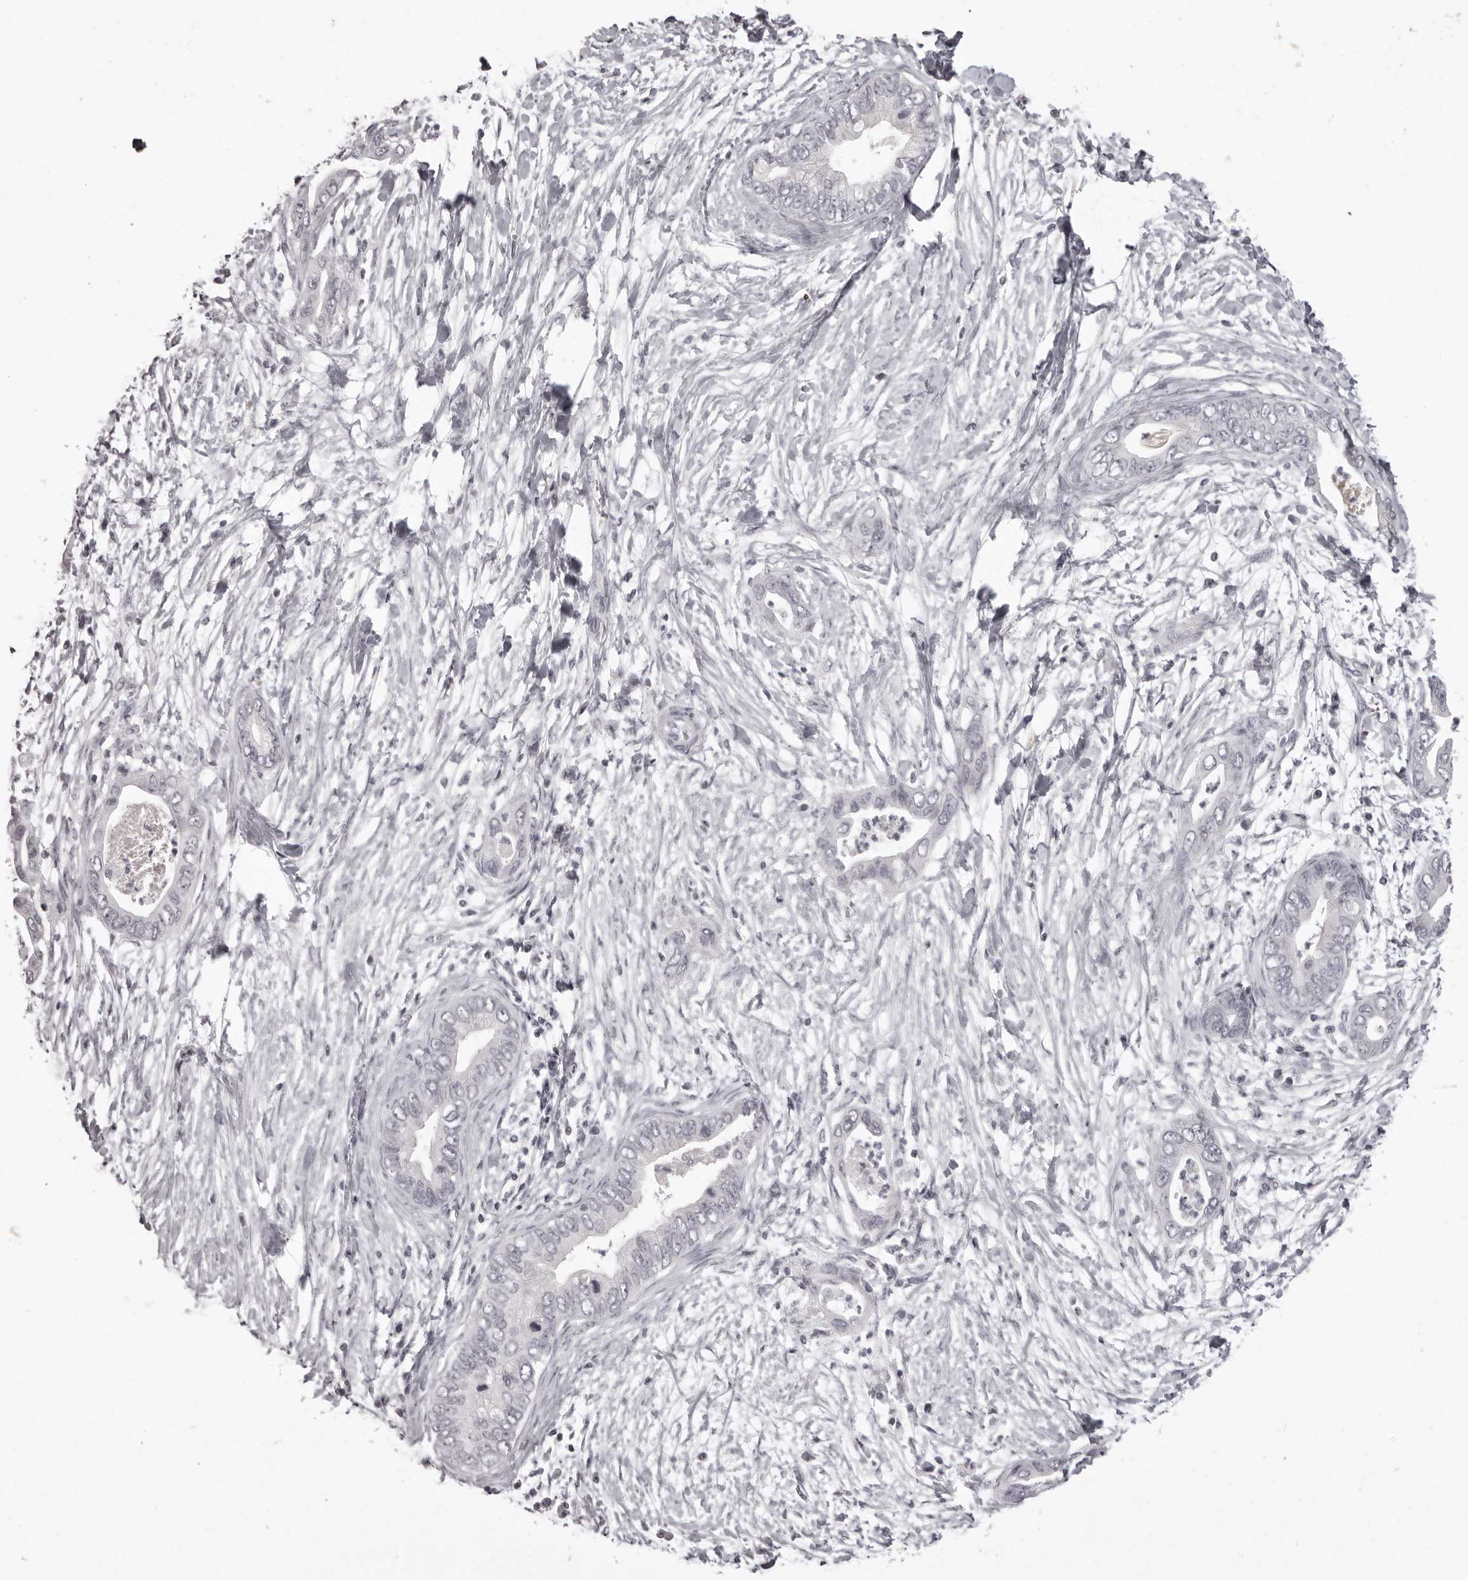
{"staining": {"intensity": "negative", "quantity": "none", "location": "none"}, "tissue": "pancreatic cancer", "cell_type": "Tumor cells", "image_type": "cancer", "snomed": [{"axis": "morphology", "description": "Adenocarcinoma, NOS"}, {"axis": "topography", "description": "Pancreas"}], "caption": "IHC of pancreatic cancer (adenocarcinoma) displays no staining in tumor cells.", "gene": "C8orf74", "patient": {"sex": "male", "age": 75}}